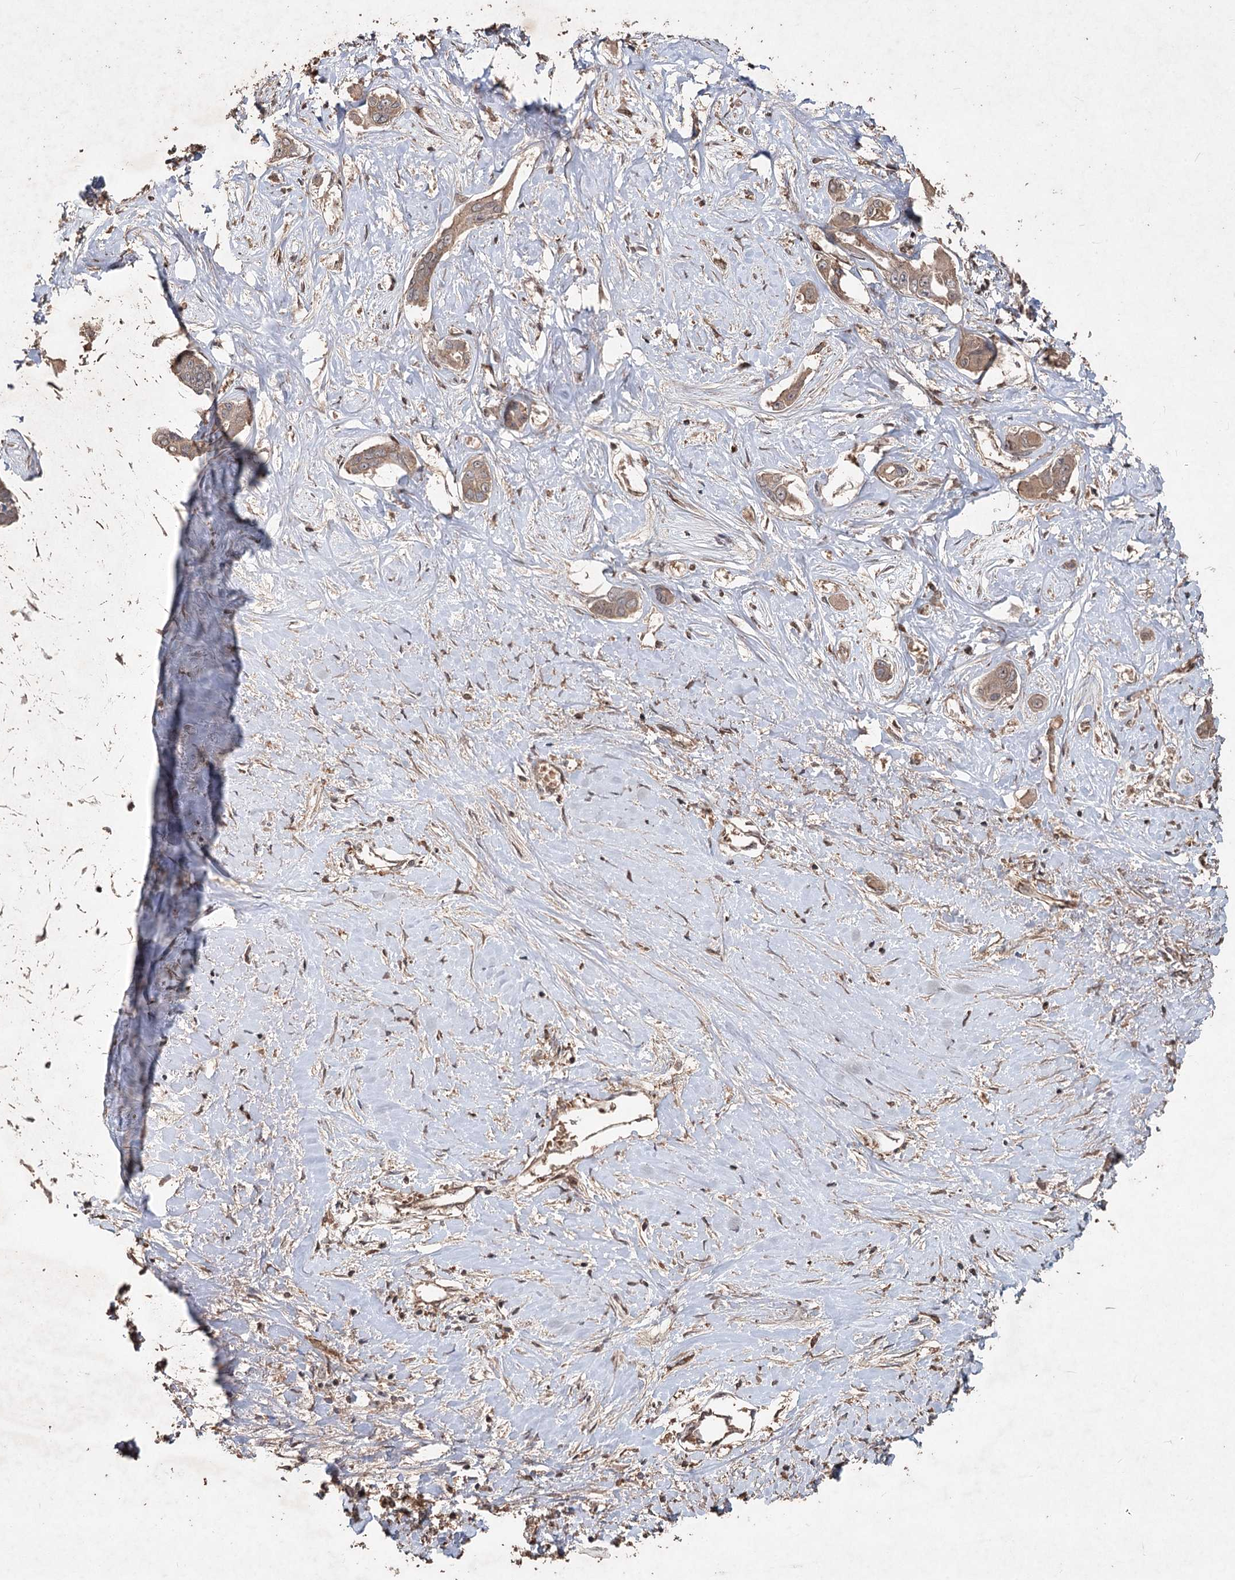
{"staining": {"intensity": "weak", "quantity": ">75%", "location": "cytoplasmic/membranous"}, "tissue": "liver cancer", "cell_type": "Tumor cells", "image_type": "cancer", "snomed": [{"axis": "morphology", "description": "Cholangiocarcinoma"}, {"axis": "topography", "description": "Liver"}], "caption": "A brown stain shows weak cytoplasmic/membranous expression of a protein in cholangiocarcinoma (liver) tumor cells.", "gene": "FBXO7", "patient": {"sex": "male", "age": 59}}